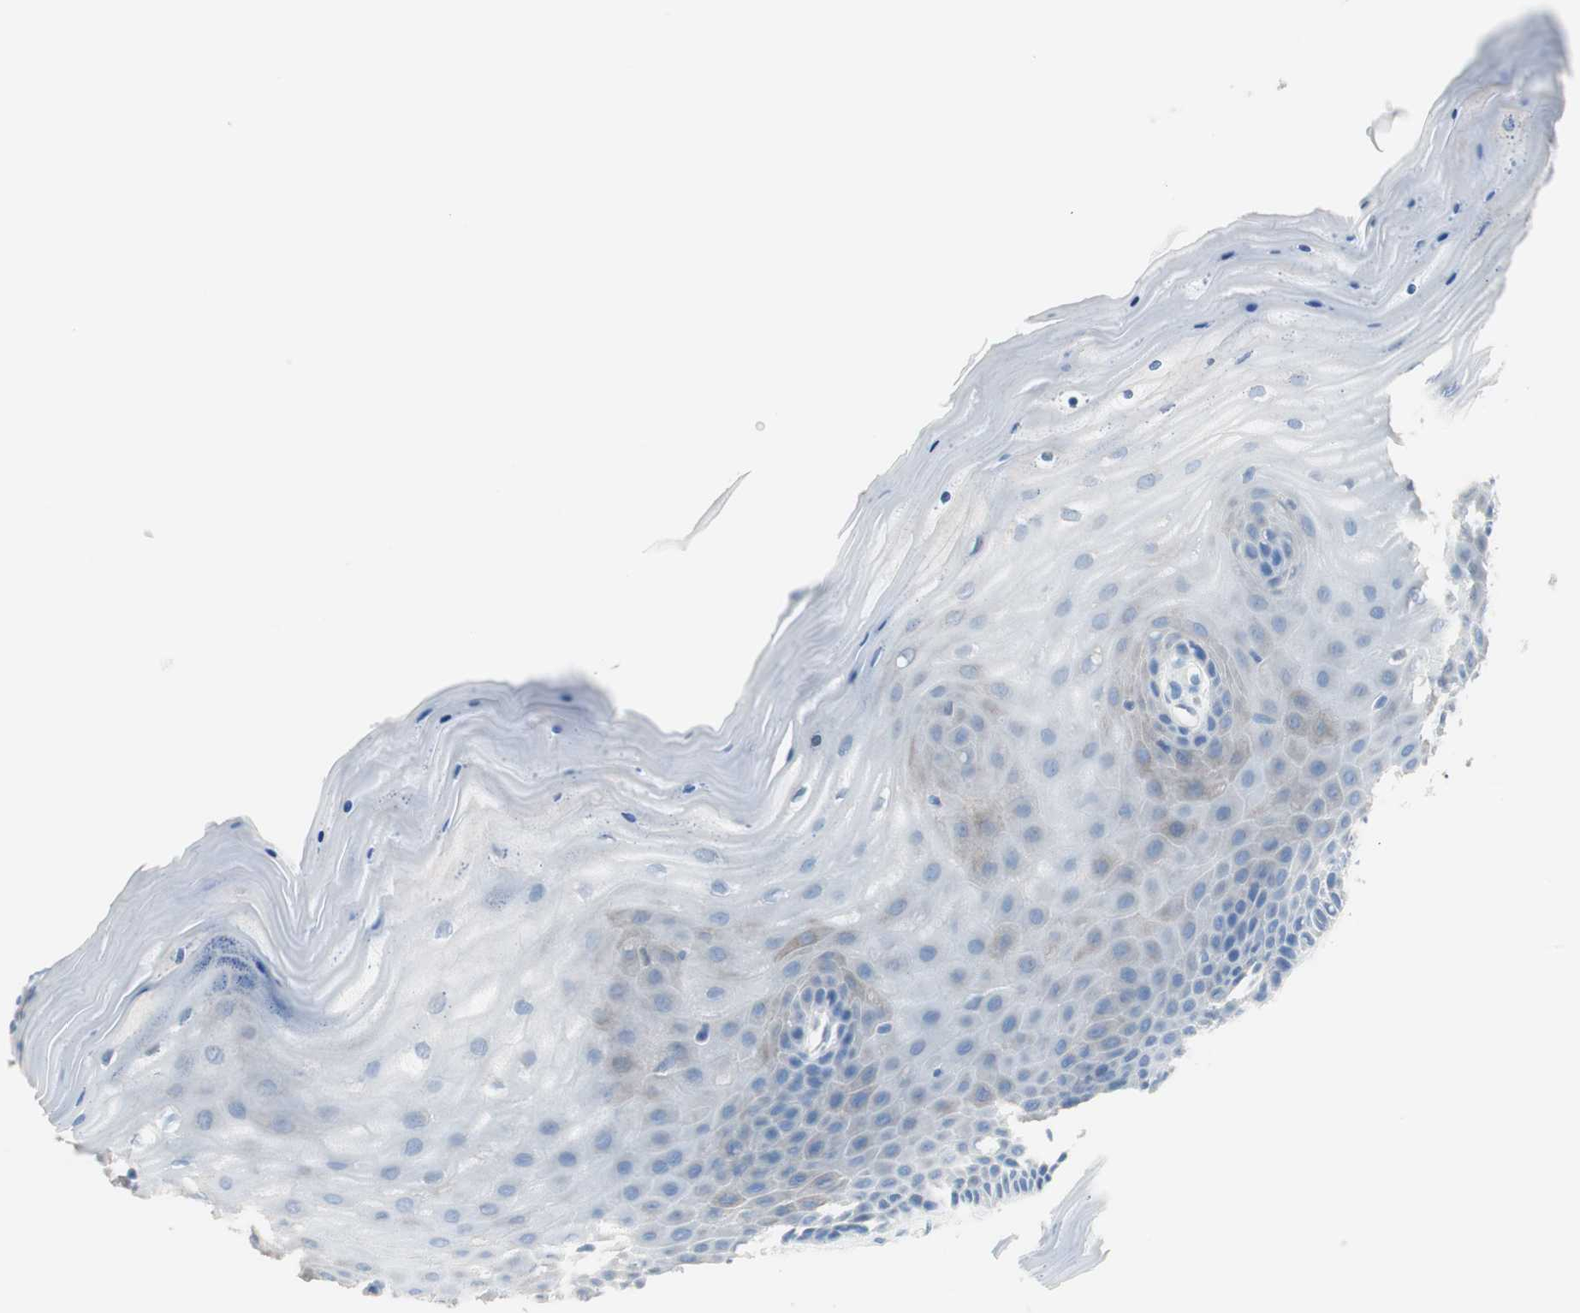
{"staining": {"intensity": "negative", "quantity": "none", "location": "none"}, "tissue": "cervix", "cell_type": "Glandular cells", "image_type": "normal", "snomed": [{"axis": "morphology", "description": "Normal tissue, NOS"}, {"axis": "topography", "description": "Cervix"}], "caption": "An IHC image of benign cervix is shown. There is no staining in glandular cells of cervix. (DAB immunohistochemistry (IHC) visualized using brightfield microscopy, high magnification).", "gene": "VIL1", "patient": {"sex": "female", "age": 55}}